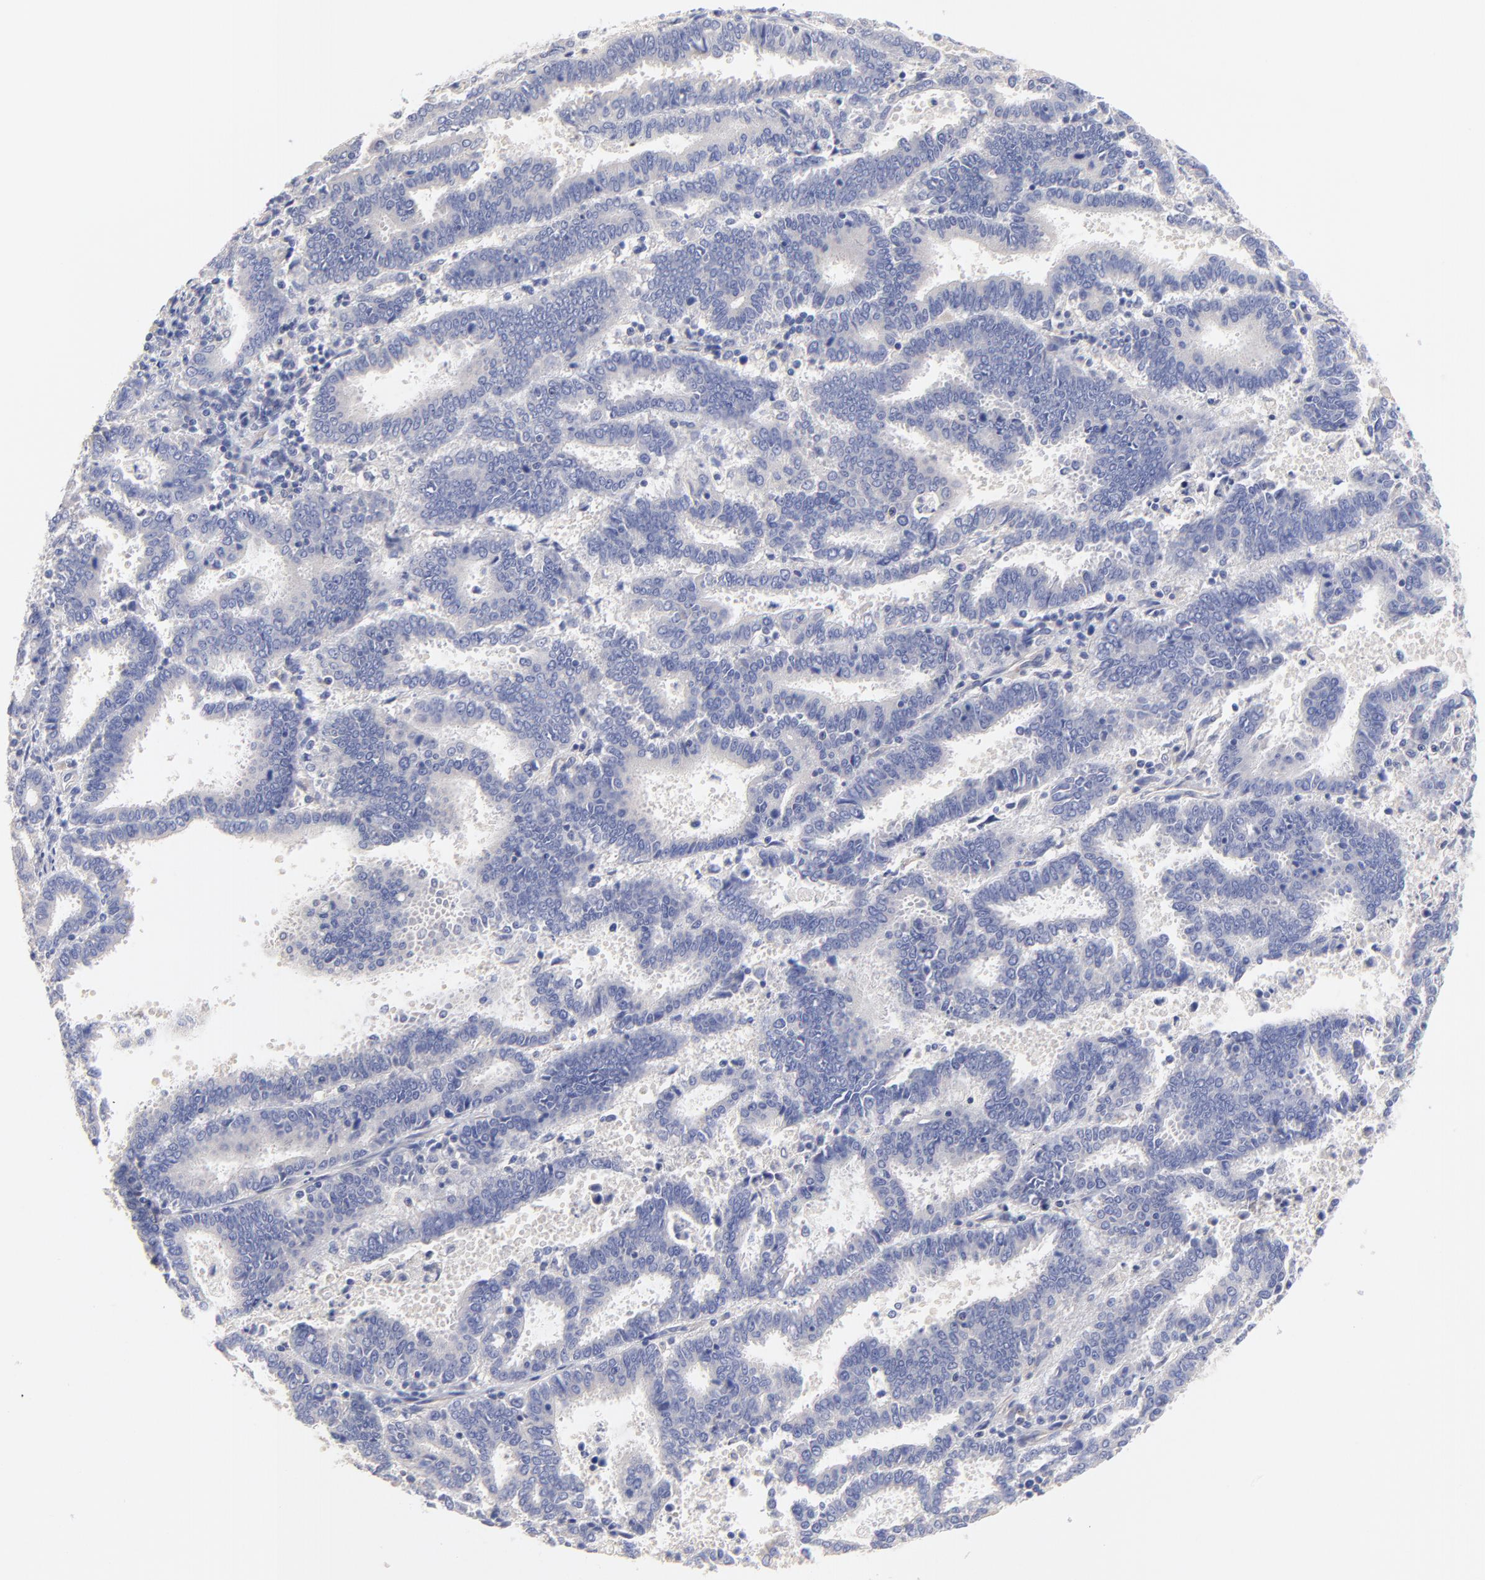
{"staining": {"intensity": "negative", "quantity": "none", "location": "none"}, "tissue": "endometrial cancer", "cell_type": "Tumor cells", "image_type": "cancer", "snomed": [{"axis": "morphology", "description": "Adenocarcinoma, NOS"}, {"axis": "topography", "description": "Uterus"}], "caption": "Tumor cells are negative for brown protein staining in endometrial cancer (adenocarcinoma).", "gene": "HS3ST1", "patient": {"sex": "female", "age": 83}}